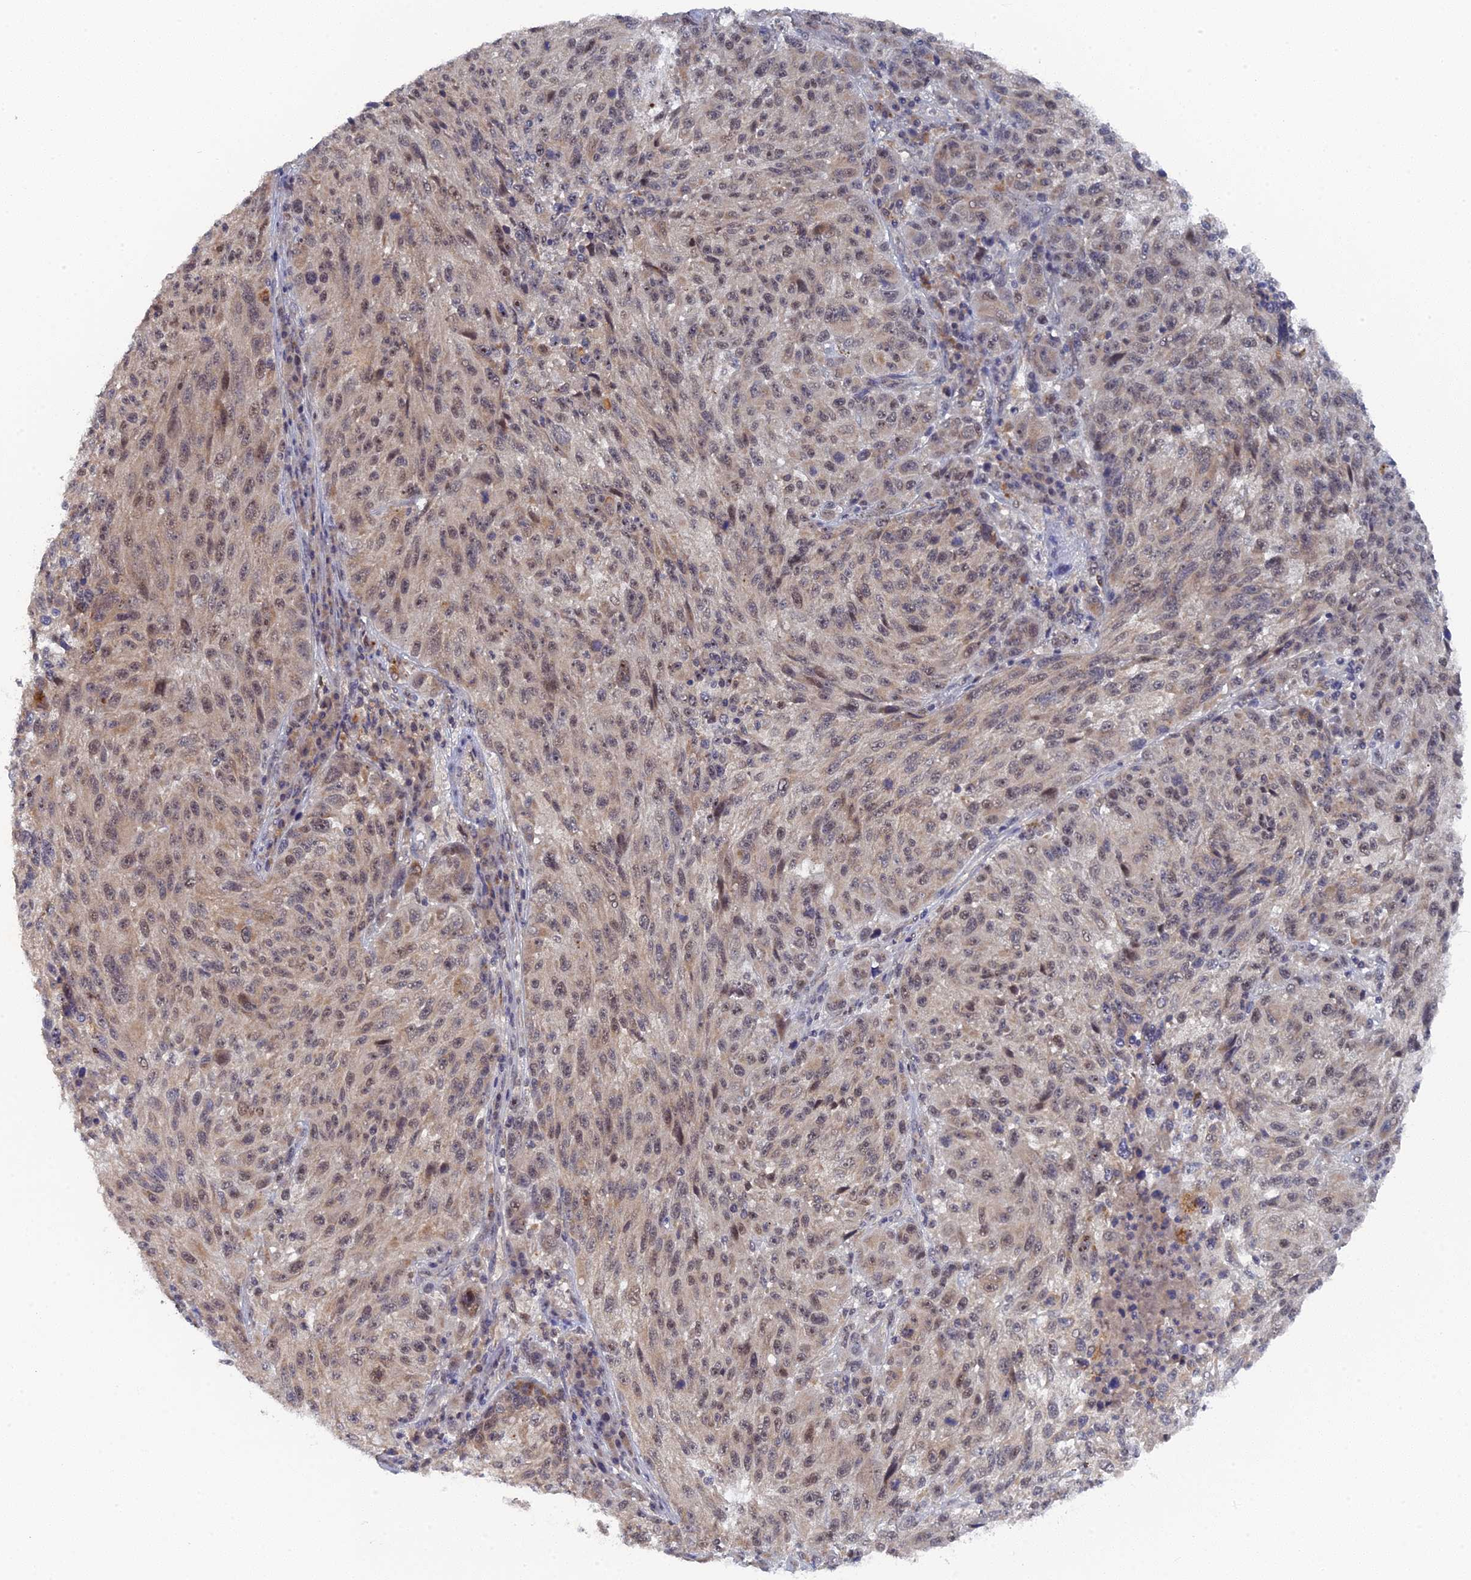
{"staining": {"intensity": "weak", "quantity": ">75%", "location": "cytoplasmic/membranous,nuclear"}, "tissue": "melanoma", "cell_type": "Tumor cells", "image_type": "cancer", "snomed": [{"axis": "morphology", "description": "Malignant melanoma, NOS"}, {"axis": "topography", "description": "Skin"}], "caption": "DAB immunohistochemical staining of human melanoma demonstrates weak cytoplasmic/membranous and nuclear protein expression in approximately >75% of tumor cells. The protein is shown in brown color, while the nuclei are stained blue.", "gene": "MIGA2", "patient": {"sex": "male", "age": 53}}